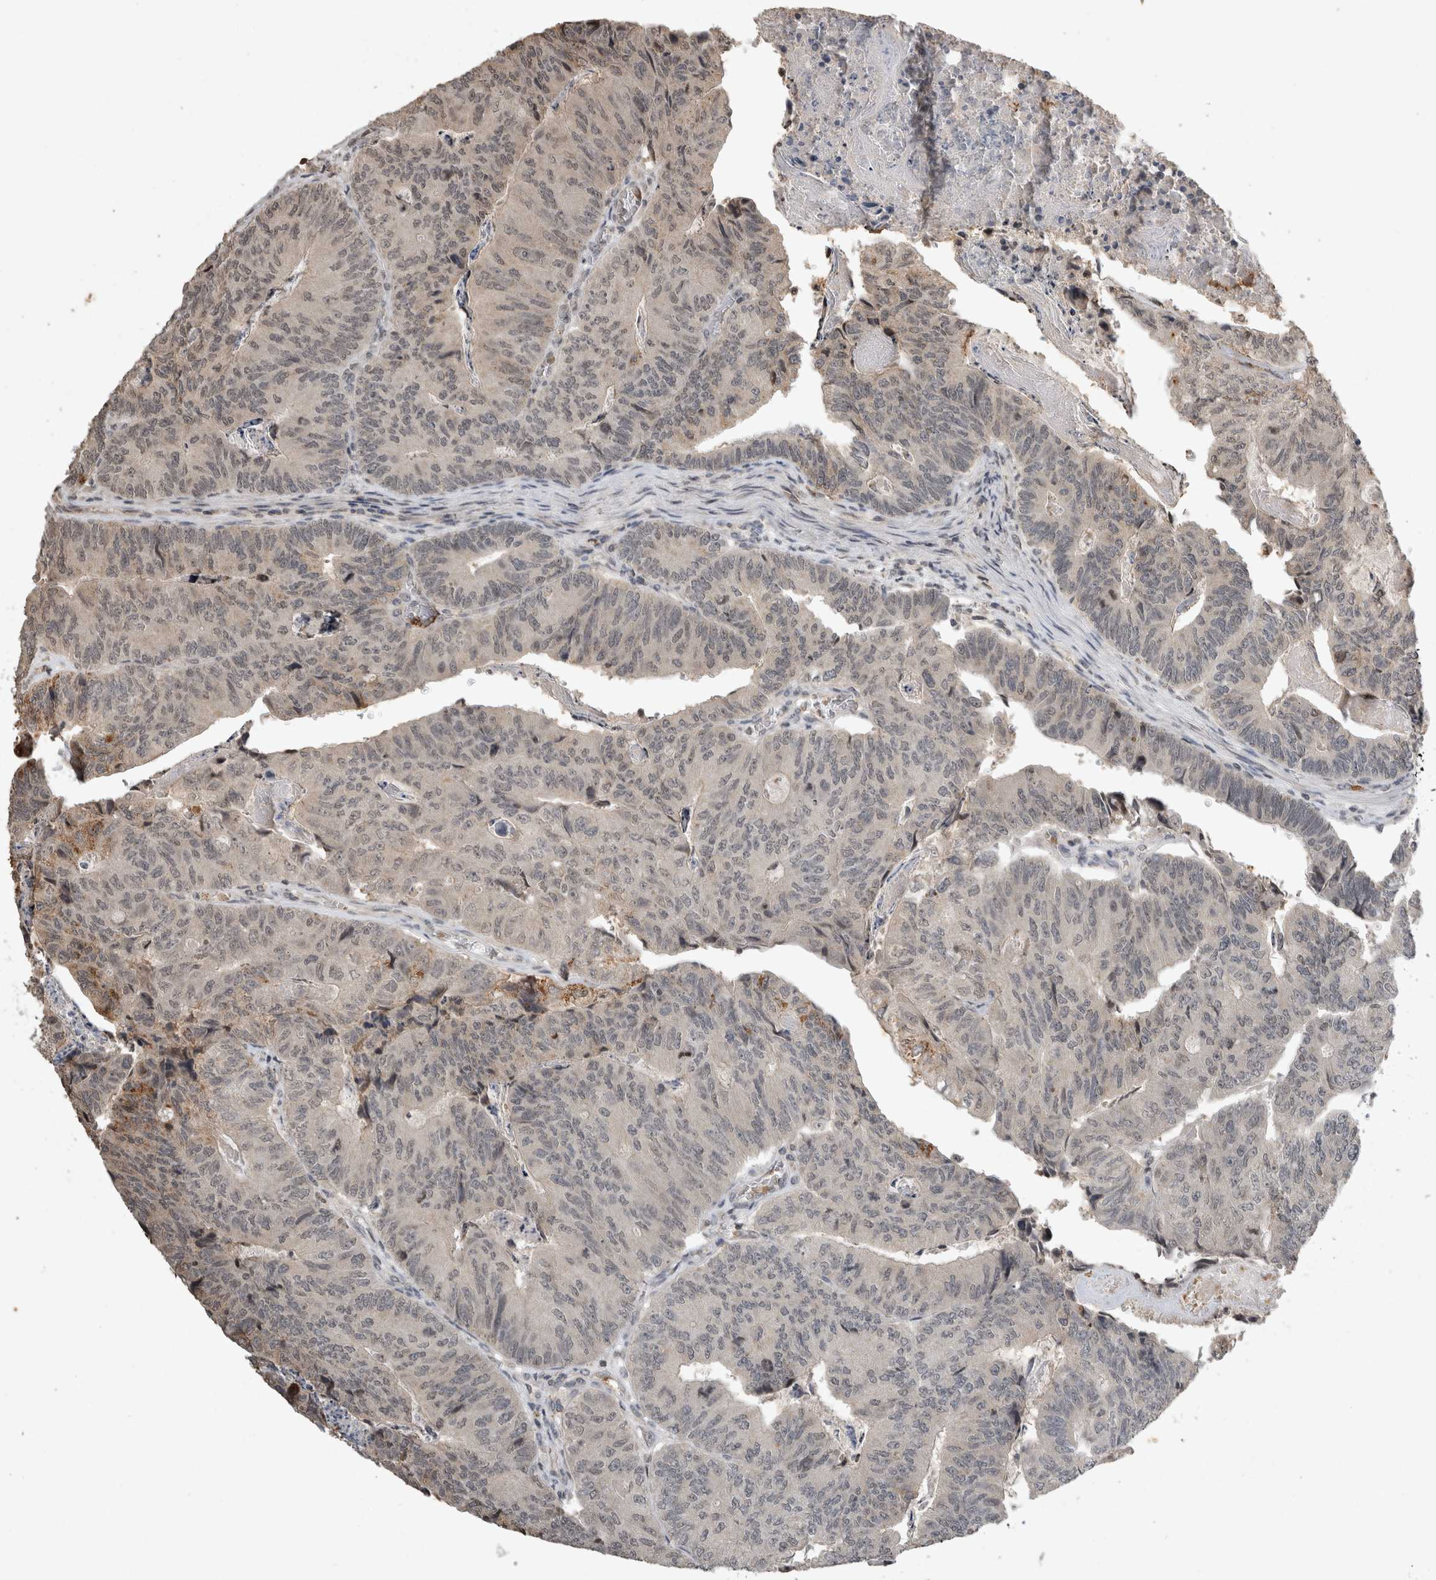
{"staining": {"intensity": "weak", "quantity": "<25%", "location": "nuclear"}, "tissue": "colorectal cancer", "cell_type": "Tumor cells", "image_type": "cancer", "snomed": [{"axis": "morphology", "description": "Adenocarcinoma, NOS"}, {"axis": "topography", "description": "Colon"}], "caption": "DAB immunohistochemical staining of human colorectal adenocarcinoma demonstrates no significant staining in tumor cells.", "gene": "HRK", "patient": {"sex": "female", "age": 67}}